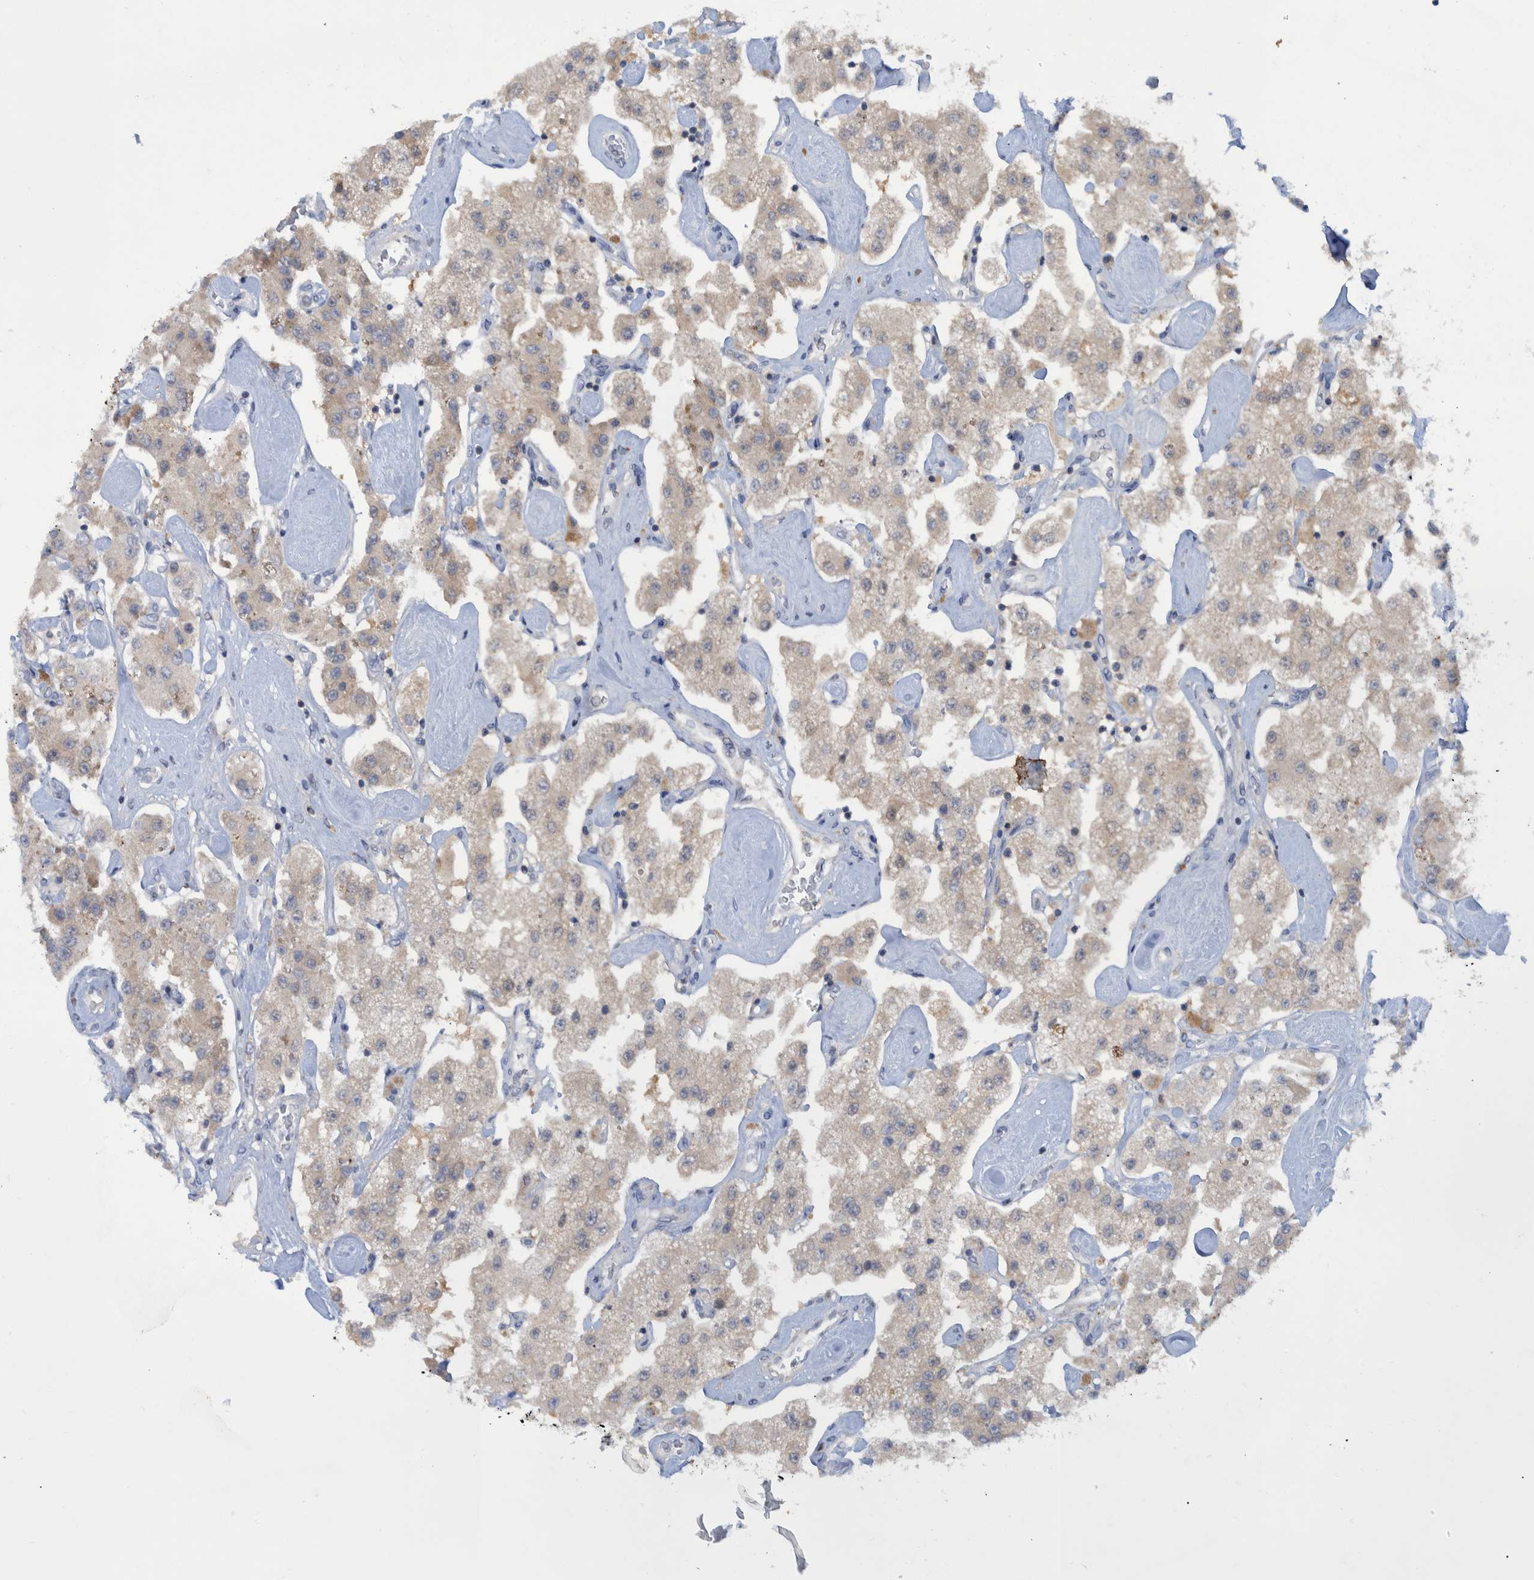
{"staining": {"intensity": "weak", "quantity": ">75%", "location": "cytoplasmic/membranous"}, "tissue": "carcinoid", "cell_type": "Tumor cells", "image_type": "cancer", "snomed": [{"axis": "morphology", "description": "Carcinoid, malignant, NOS"}, {"axis": "topography", "description": "Pancreas"}], "caption": "The photomicrograph demonstrates immunohistochemical staining of carcinoid. There is weak cytoplasmic/membranous staining is present in approximately >75% of tumor cells.", "gene": "PCYT2", "patient": {"sex": "male", "age": 41}}